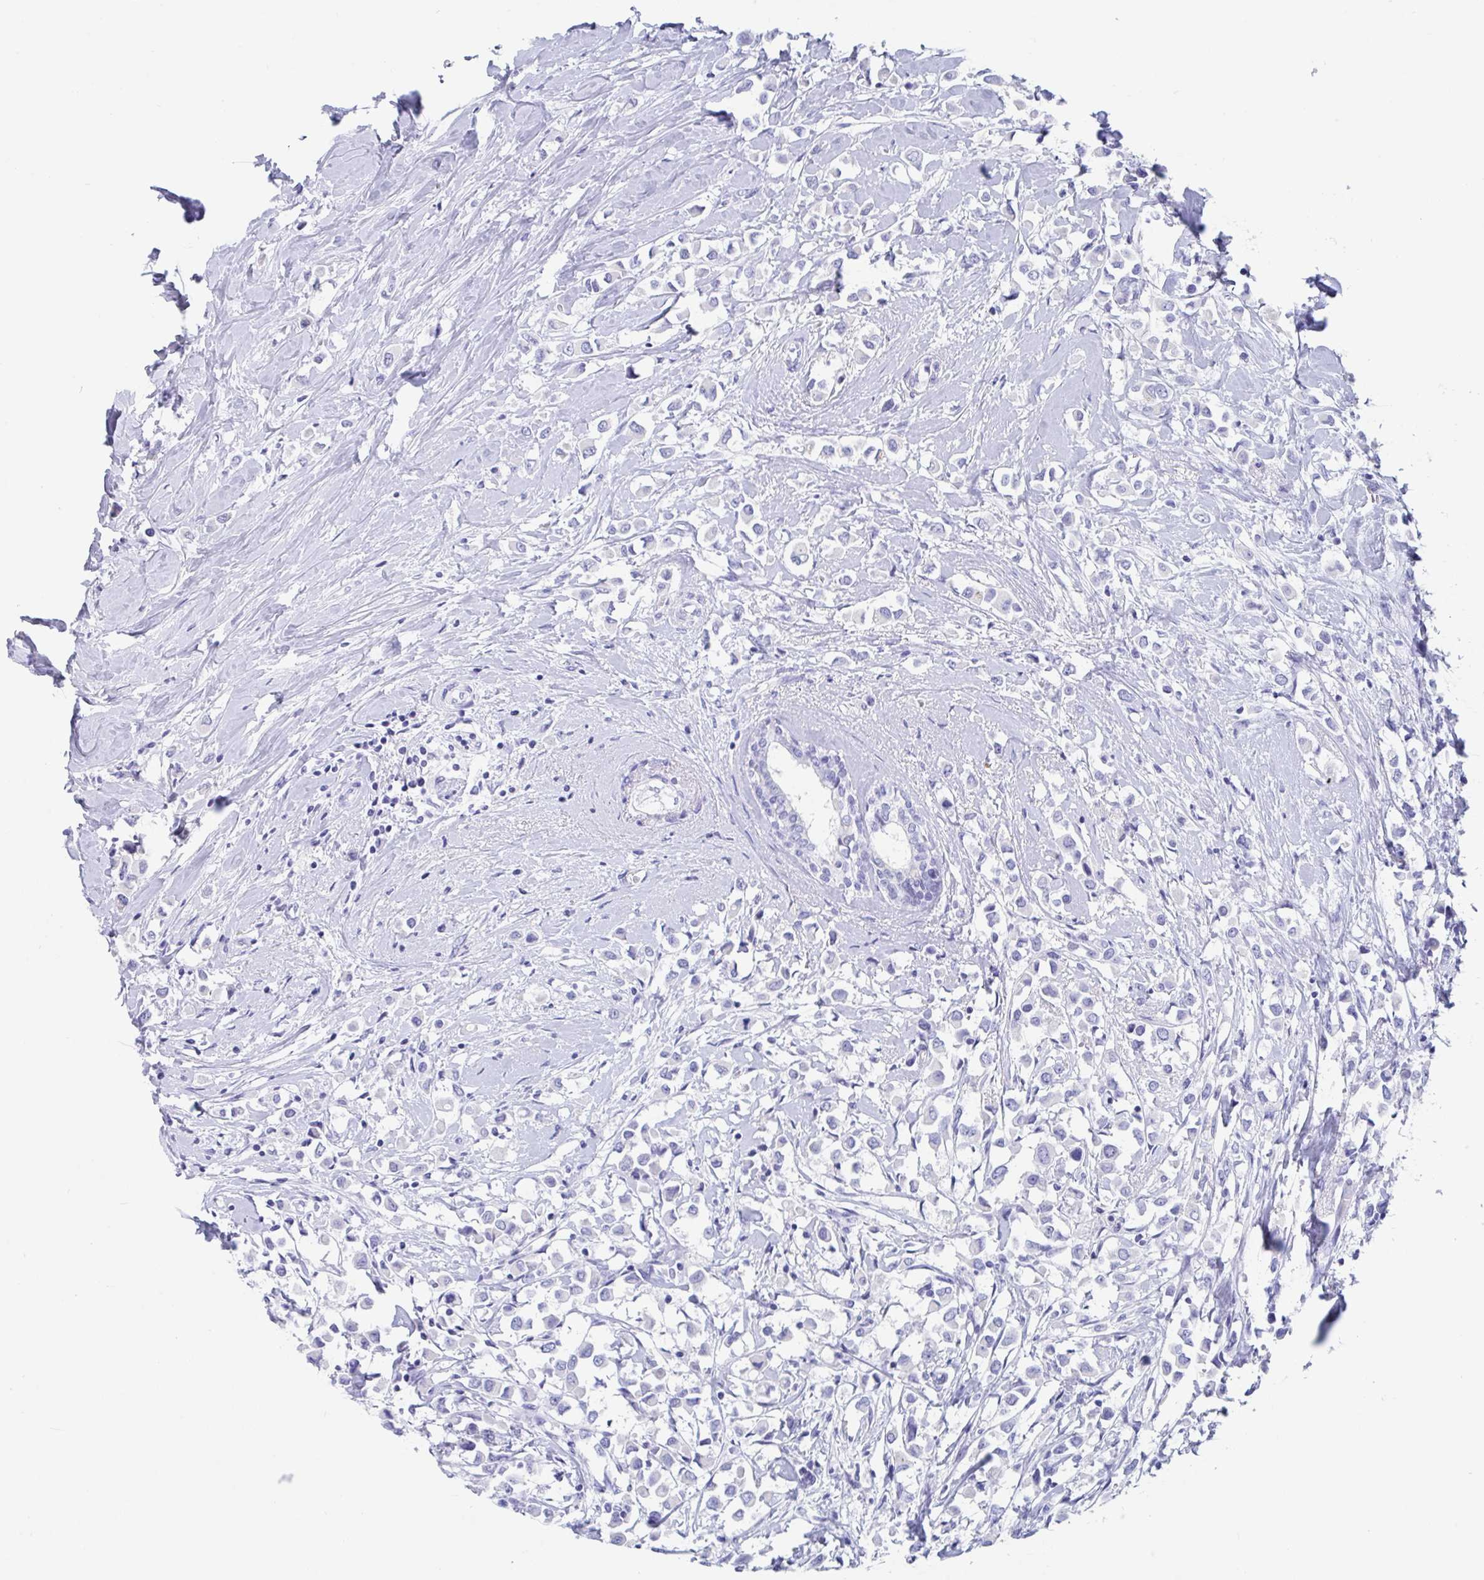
{"staining": {"intensity": "negative", "quantity": "none", "location": "none"}, "tissue": "breast cancer", "cell_type": "Tumor cells", "image_type": "cancer", "snomed": [{"axis": "morphology", "description": "Duct carcinoma"}, {"axis": "topography", "description": "Breast"}], "caption": "Immunohistochemical staining of intraductal carcinoma (breast) reveals no significant positivity in tumor cells. (Immunohistochemistry, brightfield microscopy, high magnification).", "gene": "ZPBP", "patient": {"sex": "female", "age": 61}}